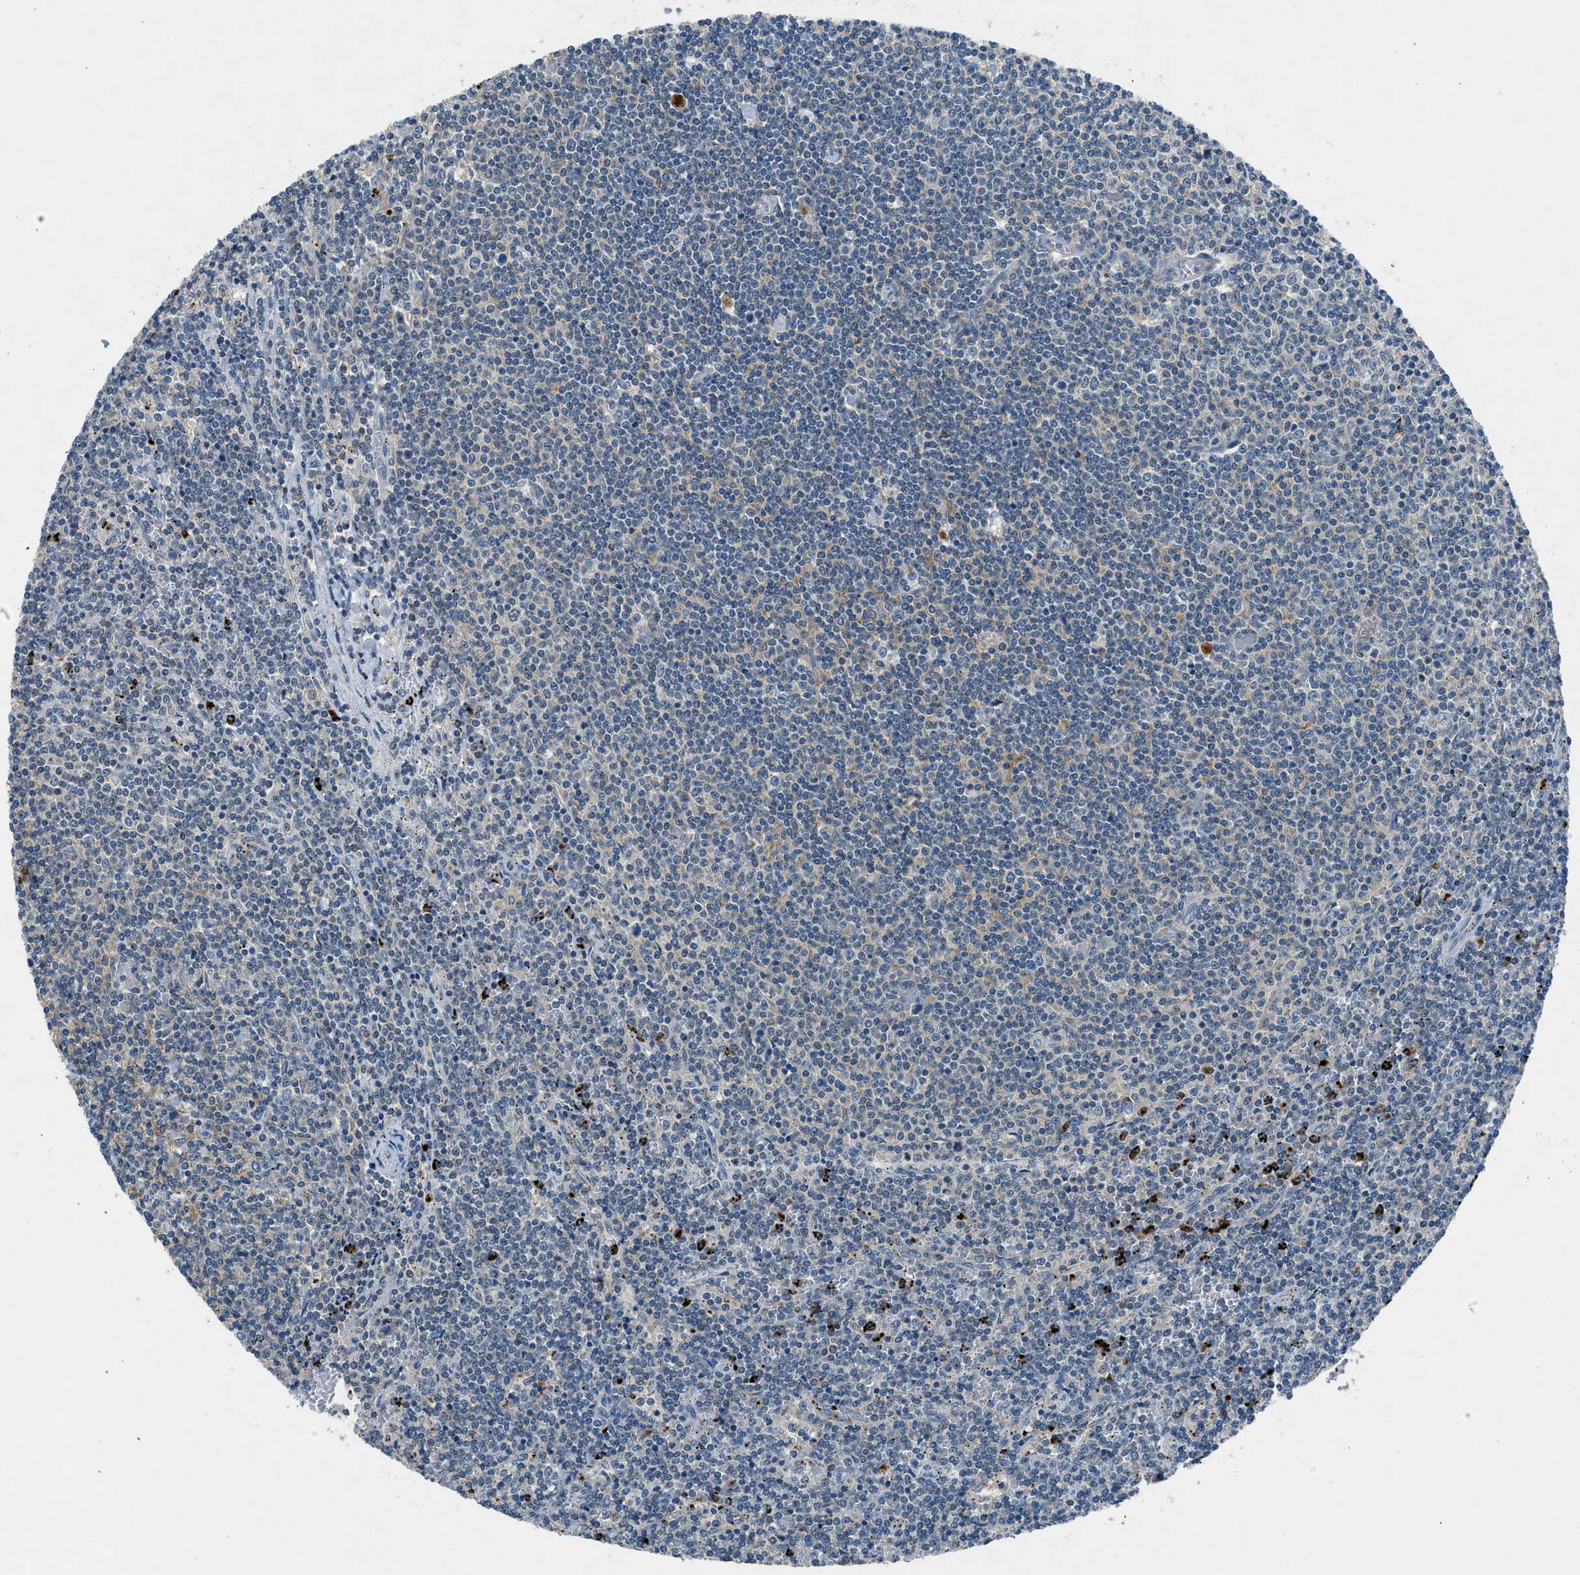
{"staining": {"intensity": "negative", "quantity": "none", "location": "none"}, "tissue": "lymphoma", "cell_type": "Tumor cells", "image_type": "cancer", "snomed": [{"axis": "morphology", "description": "Malignant lymphoma, non-Hodgkin's type, Low grade"}, {"axis": "topography", "description": "Spleen"}], "caption": "The IHC histopathology image has no significant positivity in tumor cells of lymphoma tissue.", "gene": "BMP1", "patient": {"sex": "female", "age": 50}}